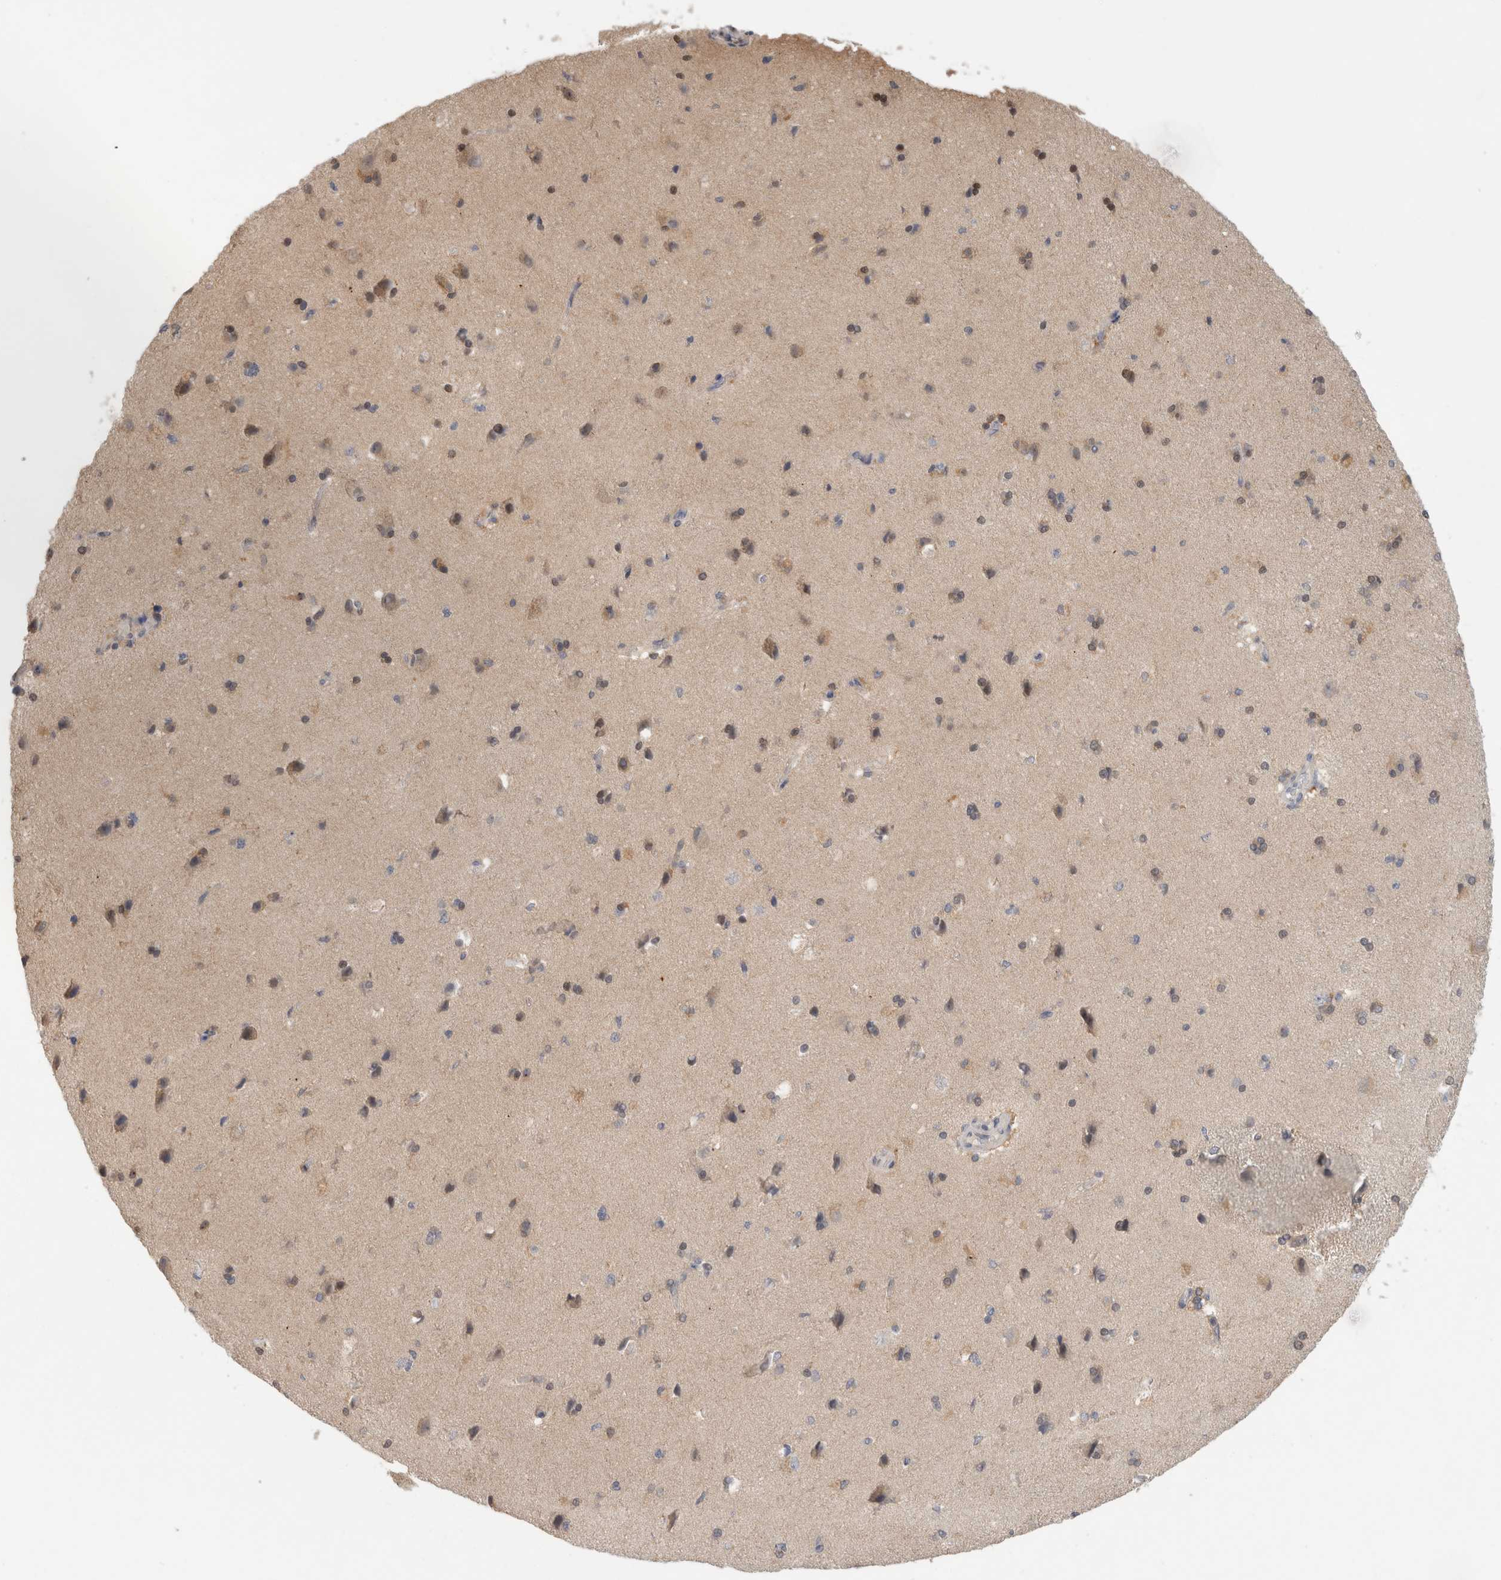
{"staining": {"intensity": "negative", "quantity": "none", "location": "none"}, "tissue": "cerebral cortex", "cell_type": "Endothelial cells", "image_type": "normal", "snomed": [{"axis": "morphology", "description": "Normal tissue, NOS"}, {"axis": "topography", "description": "Cerebral cortex"}], "caption": "High power microscopy histopathology image of an immunohistochemistry image of normal cerebral cortex, revealing no significant positivity in endothelial cells. The staining is performed using DAB brown chromogen with nuclei counter-stained in using hematoxylin.", "gene": "PIGP", "patient": {"sex": "male", "age": 62}}